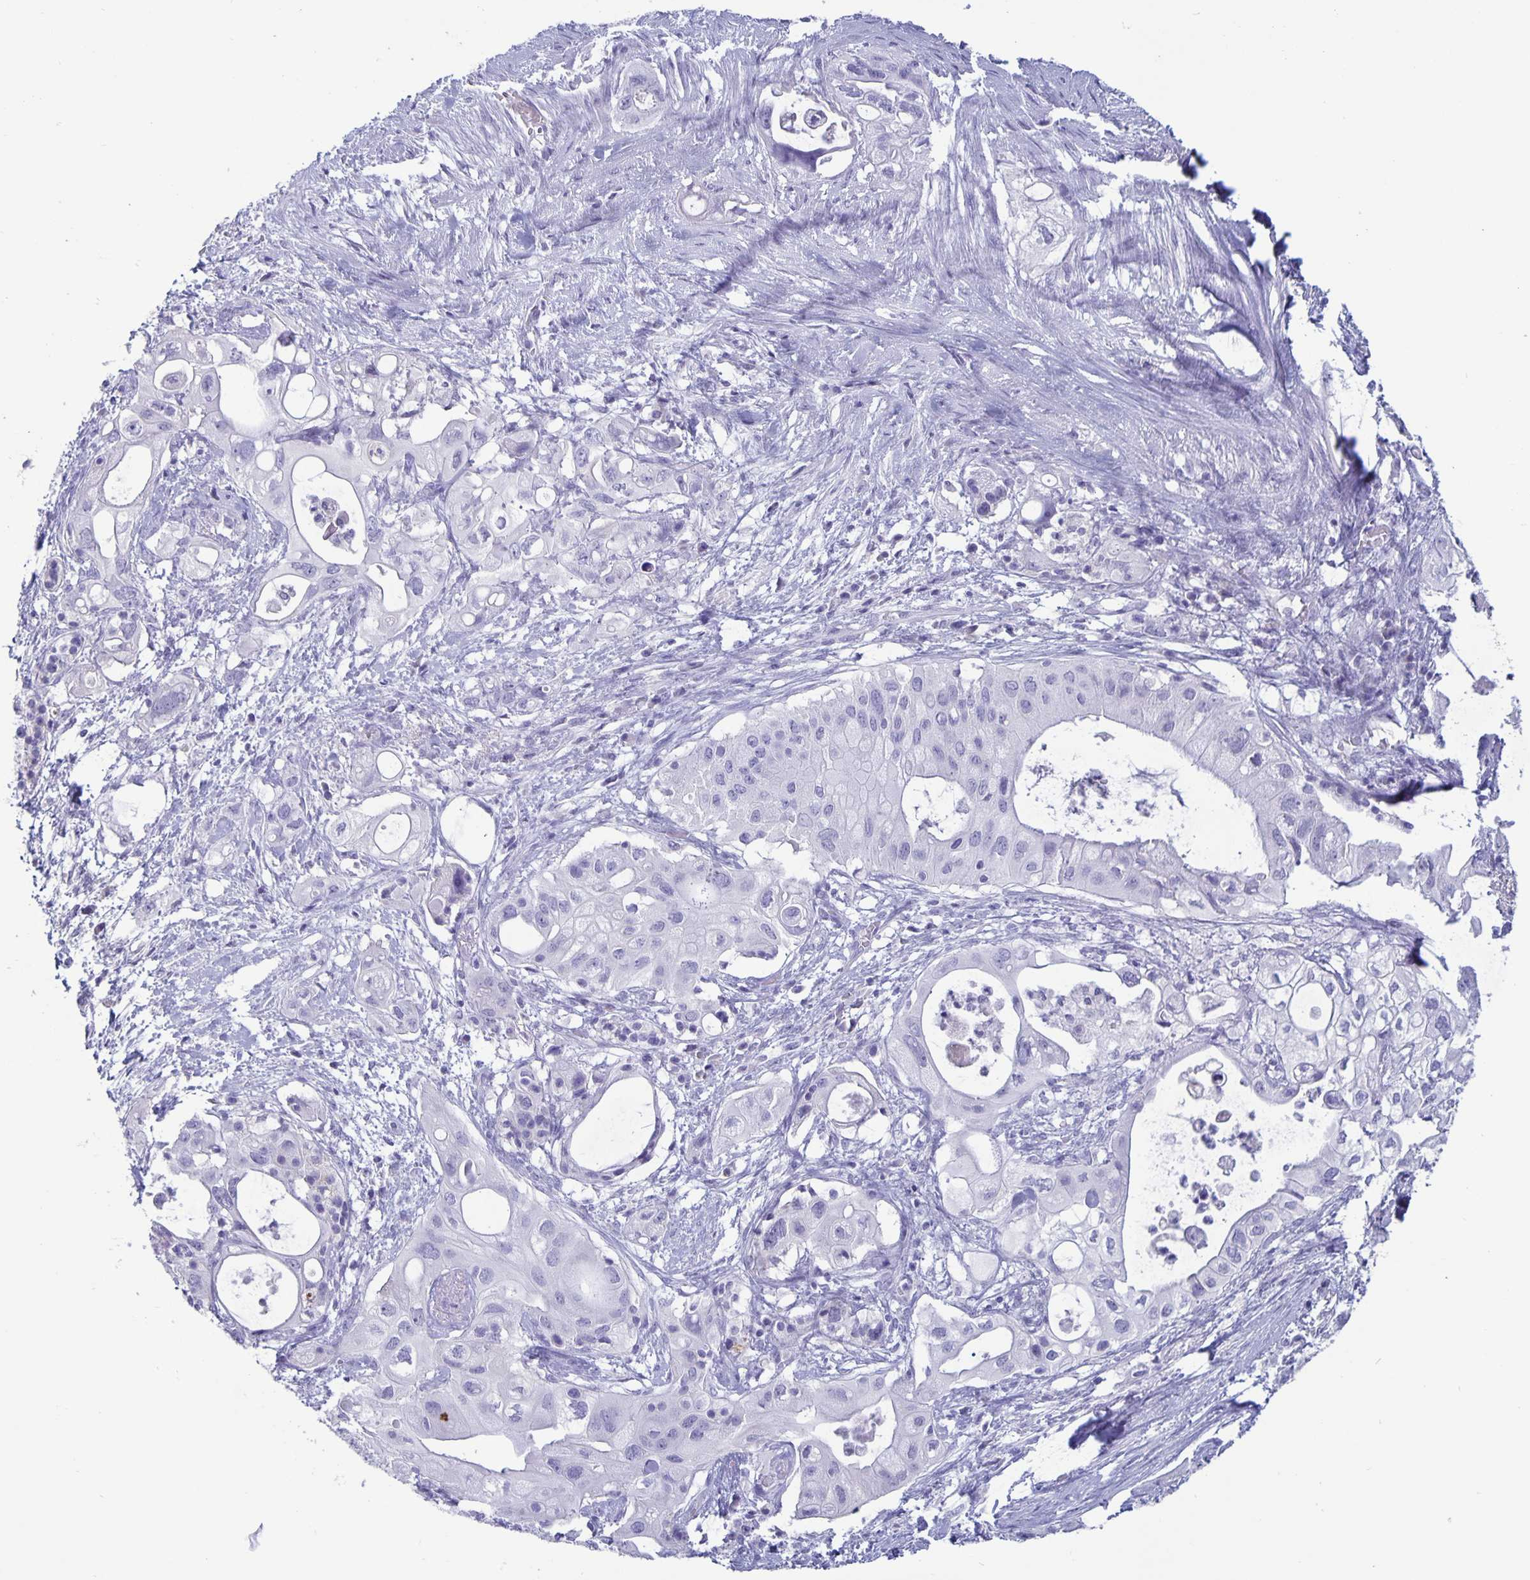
{"staining": {"intensity": "negative", "quantity": "none", "location": "none"}, "tissue": "pancreatic cancer", "cell_type": "Tumor cells", "image_type": "cancer", "snomed": [{"axis": "morphology", "description": "Adenocarcinoma, NOS"}, {"axis": "topography", "description": "Pancreas"}], "caption": "Human adenocarcinoma (pancreatic) stained for a protein using IHC reveals no positivity in tumor cells.", "gene": "BPIFA3", "patient": {"sex": "female", "age": 72}}